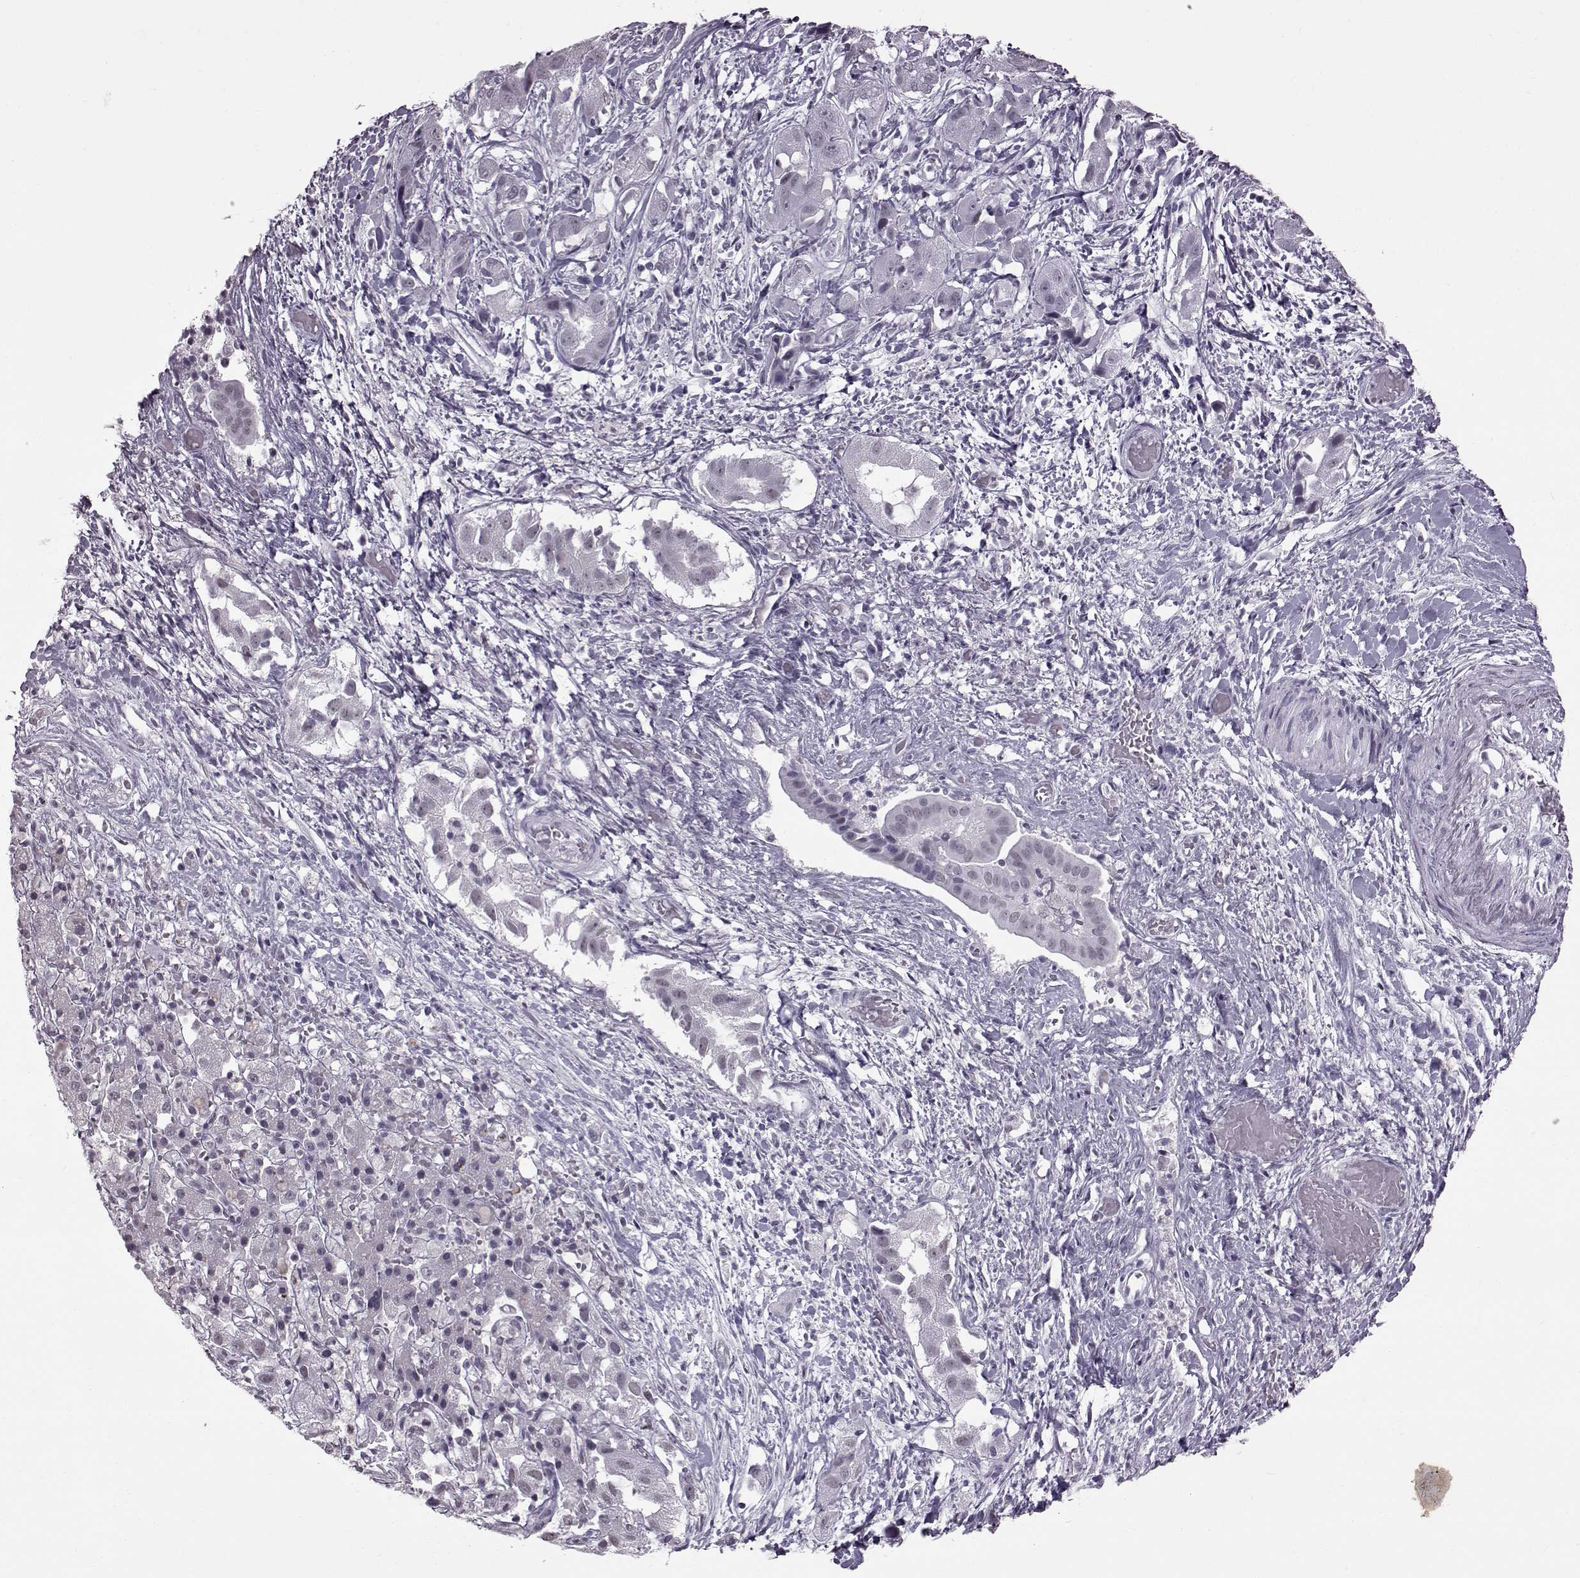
{"staining": {"intensity": "negative", "quantity": "none", "location": "none"}, "tissue": "liver cancer", "cell_type": "Tumor cells", "image_type": "cancer", "snomed": [{"axis": "morphology", "description": "Cholangiocarcinoma"}, {"axis": "topography", "description": "Liver"}], "caption": "This micrograph is of cholangiocarcinoma (liver) stained with immunohistochemistry (IHC) to label a protein in brown with the nuclei are counter-stained blue. There is no staining in tumor cells. (DAB immunohistochemistry with hematoxylin counter stain).", "gene": "SLC28A2", "patient": {"sex": "female", "age": 52}}